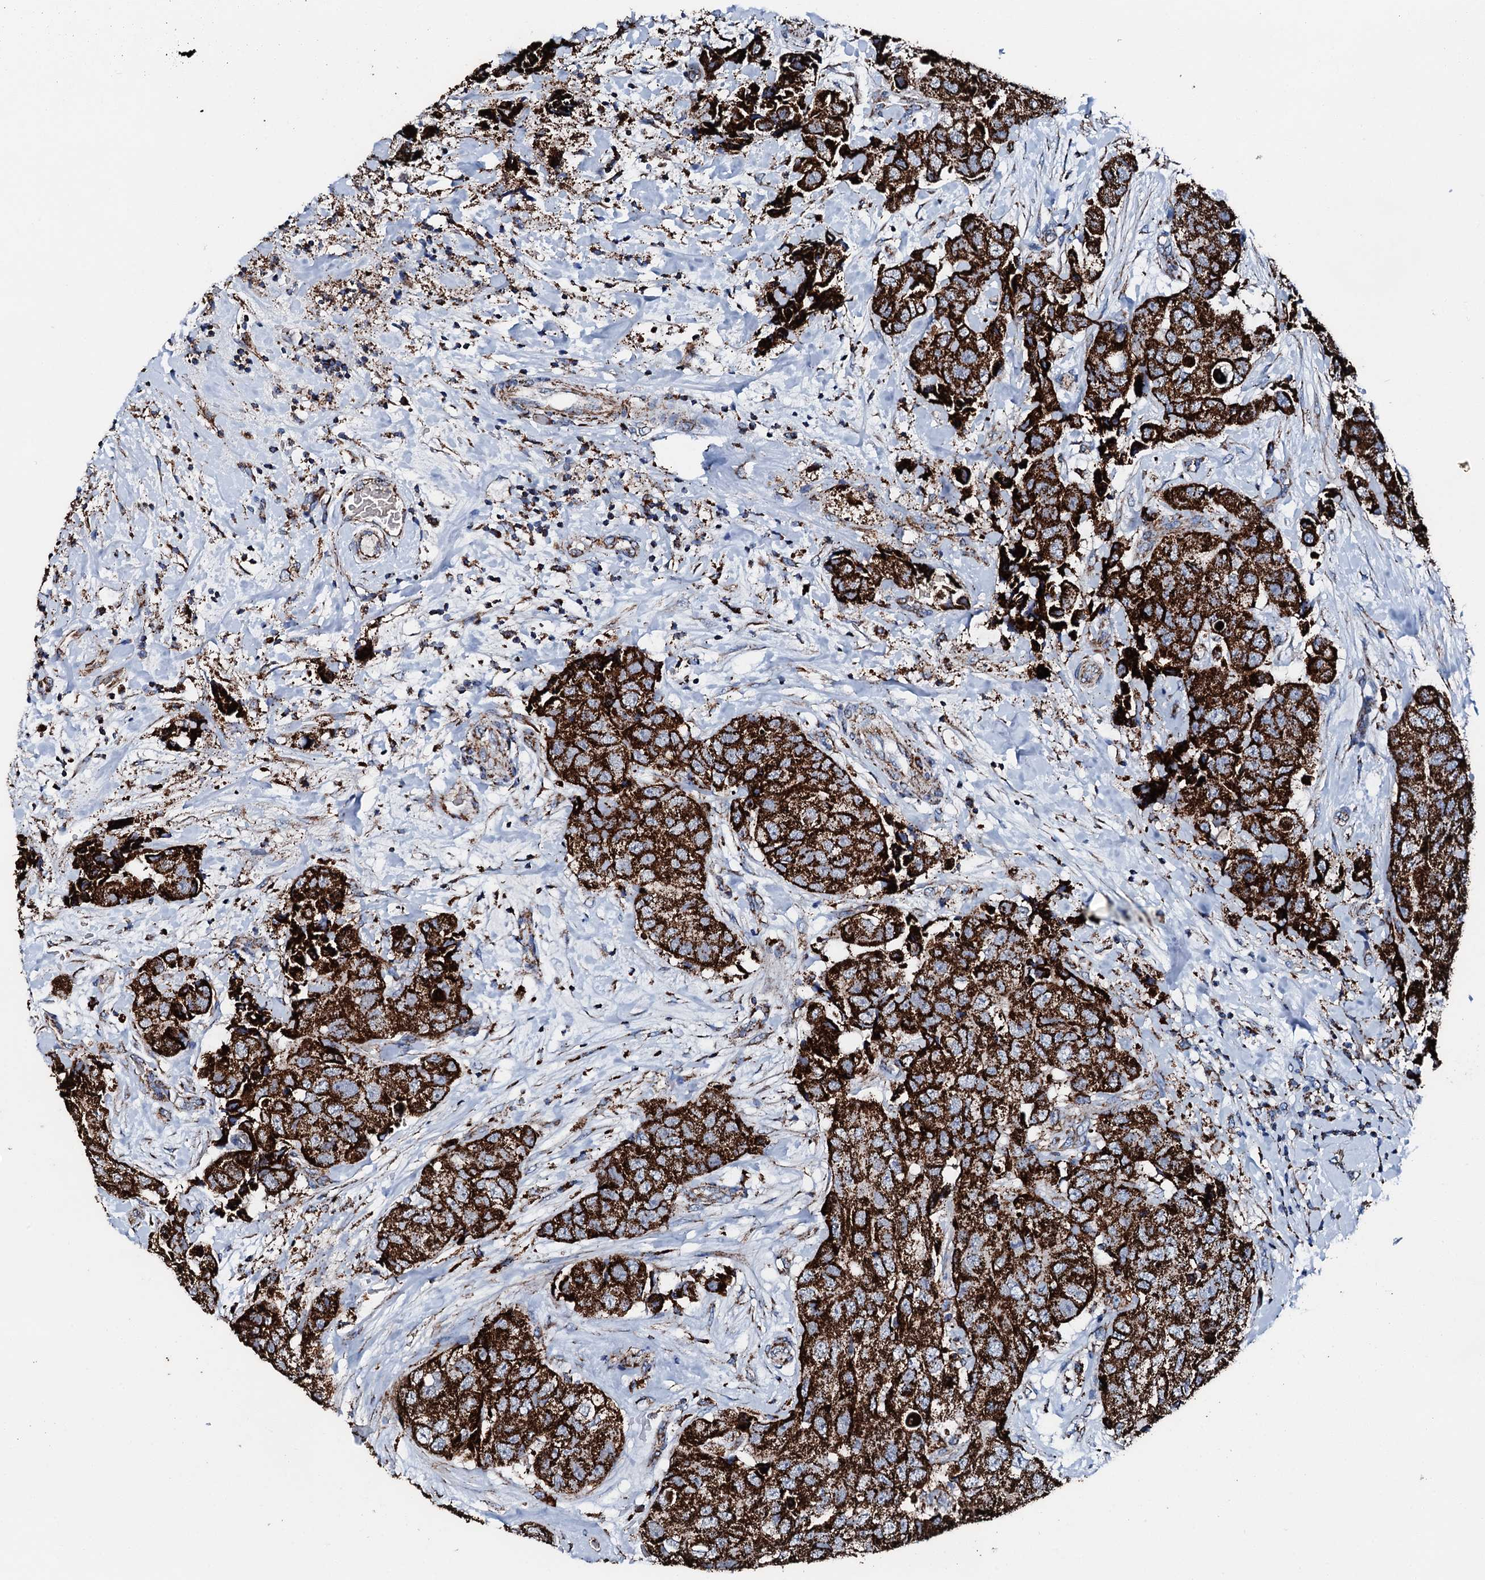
{"staining": {"intensity": "strong", "quantity": ">75%", "location": "cytoplasmic/membranous"}, "tissue": "breast cancer", "cell_type": "Tumor cells", "image_type": "cancer", "snomed": [{"axis": "morphology", "description": "Duct carcinoma"}, {"axis": "topography", "description": "Breast"}], "caption": "This photomicrograph exhibits immunohistochemistry (IHC) staining of breast invasive ductal carcinoma, with high strong cytoplasmic/membranous expression in about >75% of tumor cells.", "gene": "HADH", "patient": {"sex": "female", "age": 62}}